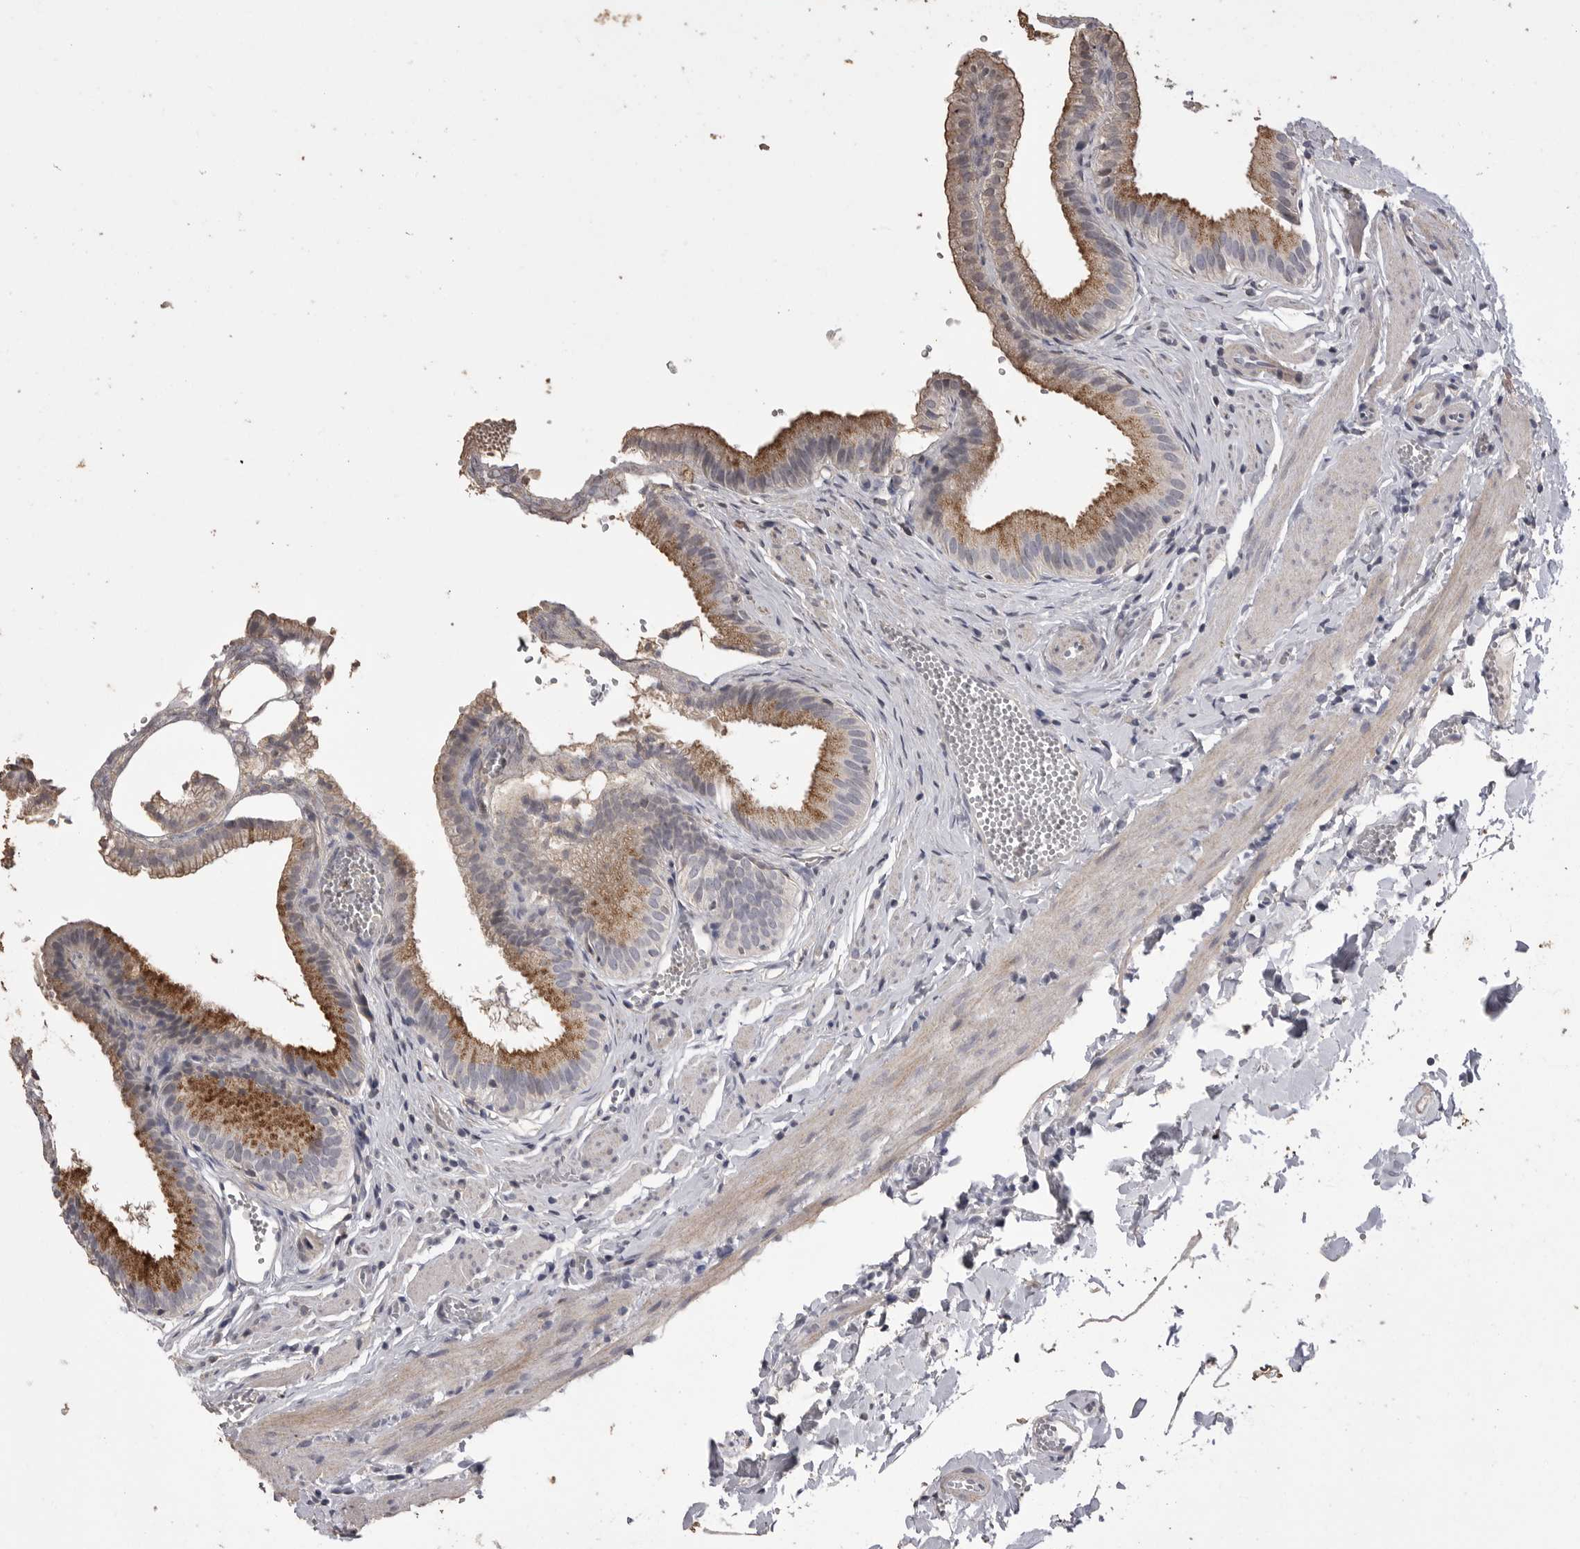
{"staining": {"intensity": "moderate", "quantity": ">75%", "location": "cytoplasmic/membranous"}, "tissue": "gallbladder", "cell_type": "Glandular cells", "image_type": "normal", "snomed": [{"axis": "morphology", "description": "Normal tissue, NOS"}, {"axis": "topography", "description": "Gallbladder"}], "caption": "Immunohistochemistry (IHC) of unremarkable human gallbladder reveals medium levels of moderate cytoplasmic/membranous staining in about >75% of glandular cells.", "gene": "MMP7", "patient": {"sex": "male", "age": 38}}